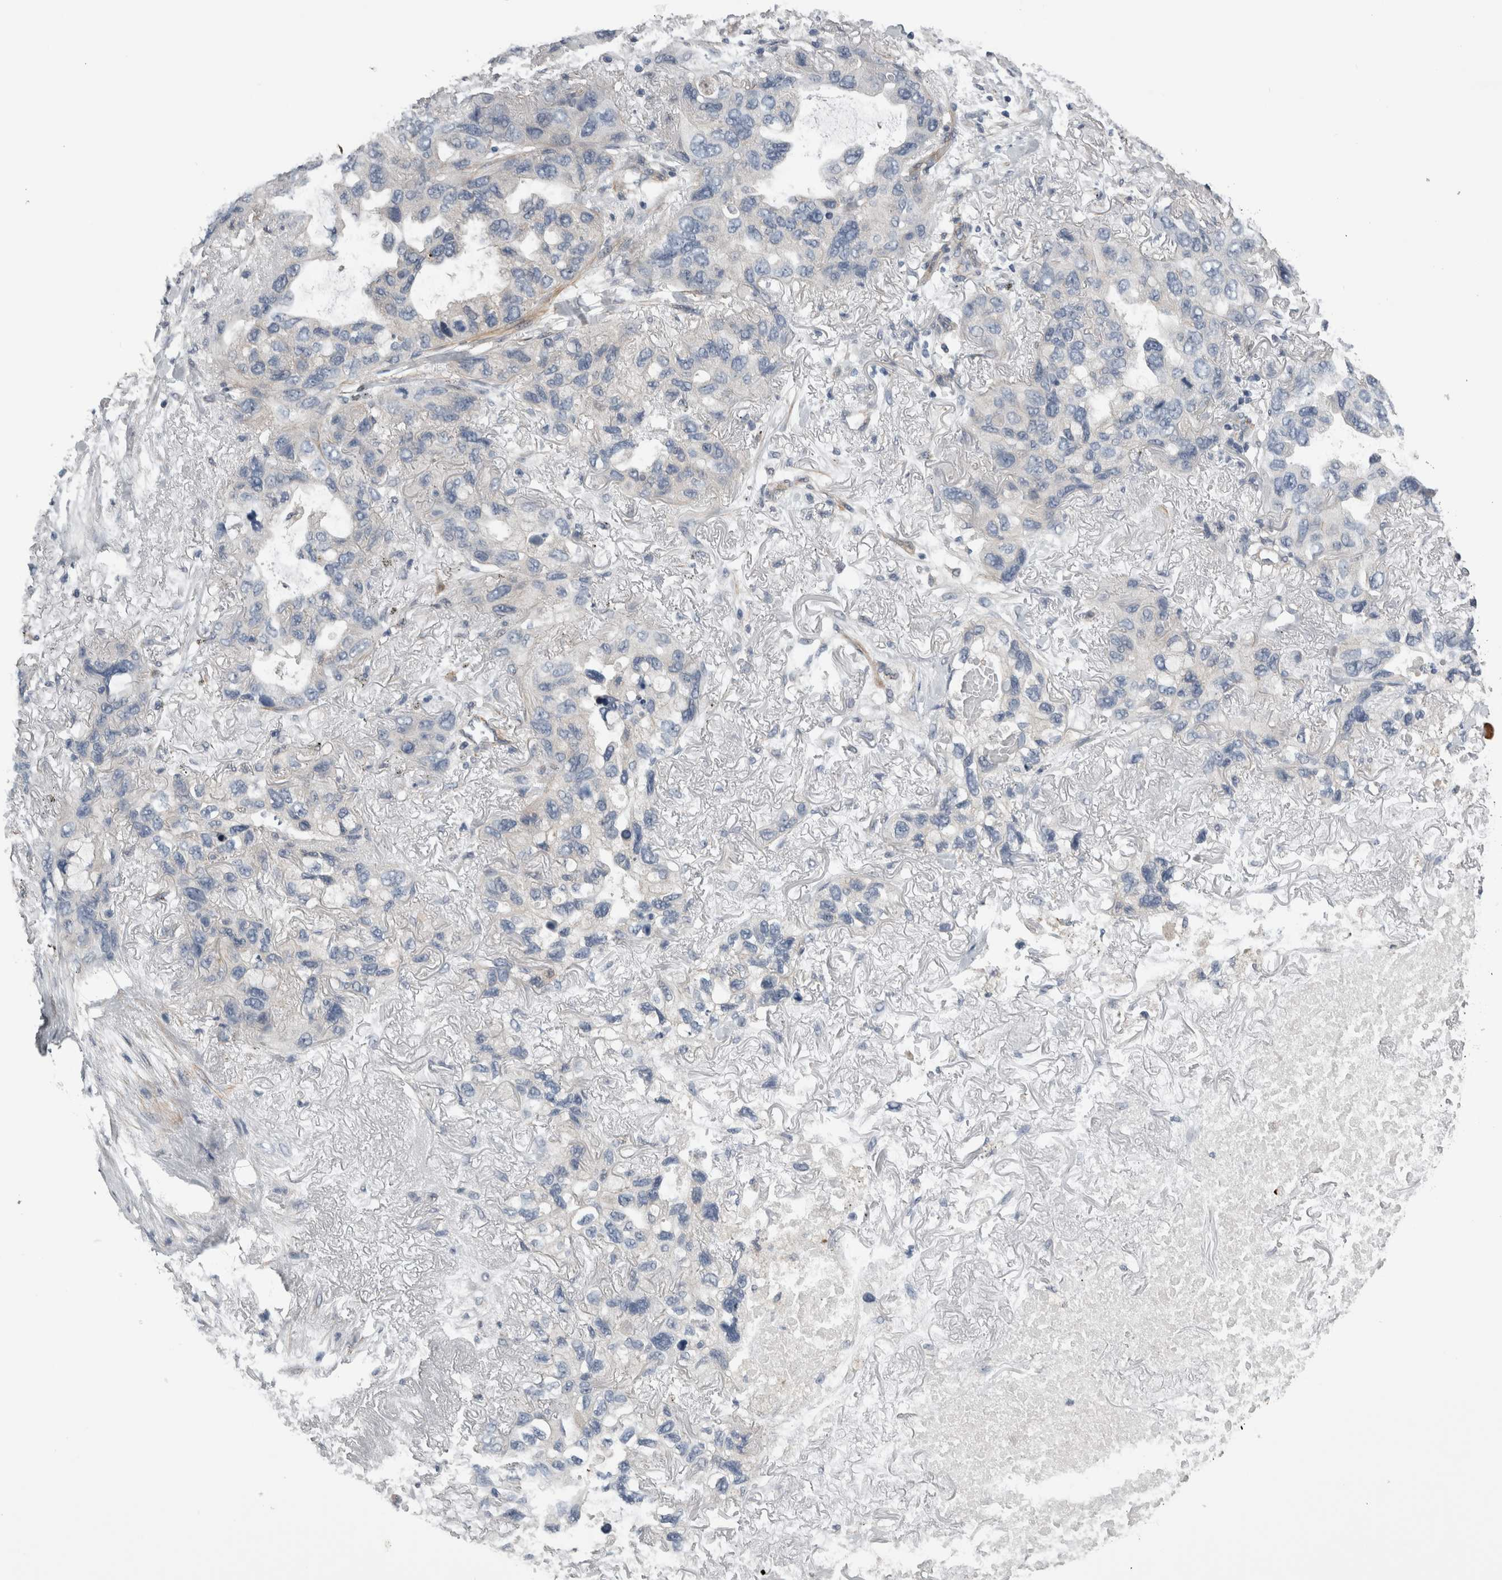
{"staining": {"intensity": "weak", "quantity": "<25%", "location": "cytoplasmic/membranous"}, "tissue": "lung cancer", "cell_type": "Tumor cells", "image_type": "cancer", "snomed": [{"axis": "morphology", "description": "Squamous cell carcinoma, NOS"}, {"axis": "topography", "description": "Lung"}], "caption": "A high-resolution photomicrograph shows IHC staining of lung cancer (squamous cell carcinoma), which demonstrates no significant expression in tumor cells.", "gene": "NAPRT", "patient": {"sex": "female", "age": 73}}